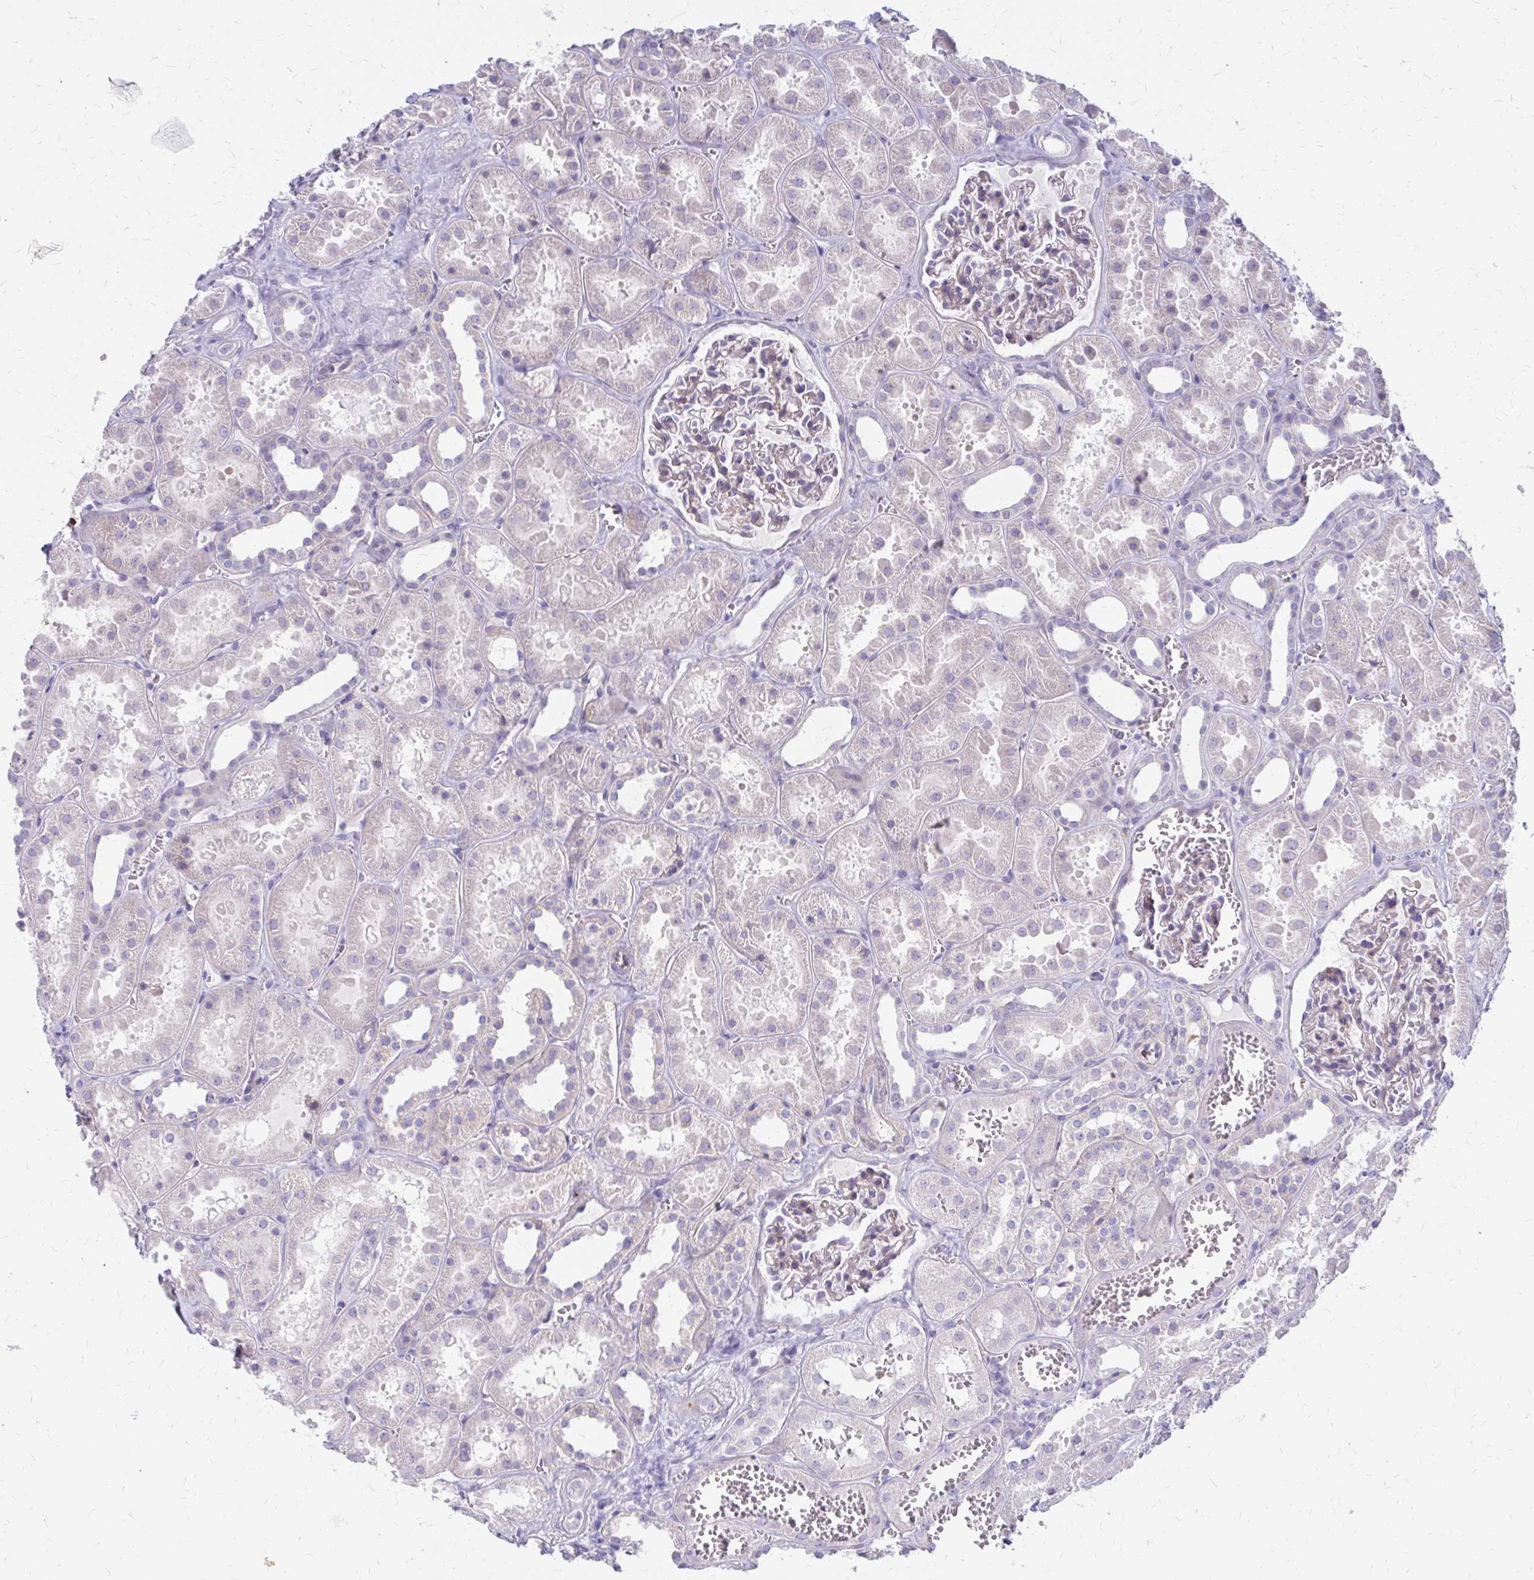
{"staining": {"intensity": "negative", "quantity": "none", "location": "none"}, "tissue": "kidney", "cell_type": "Cells in glomeruli", "image_type": "normal", "snomed": [{"axis": "morphology", "description": "Normal tissue, NOS"}, {"axis": "topography", "description": "Kidney"}], "caption": "A high-resolution photomicrograph shows immunohistochemistry staining of unremarkable kidney, which displays no significant staining in cells in glomeruli.", "gene": "GLYATL2", "patient": {"sex": "female", "age": 41}}